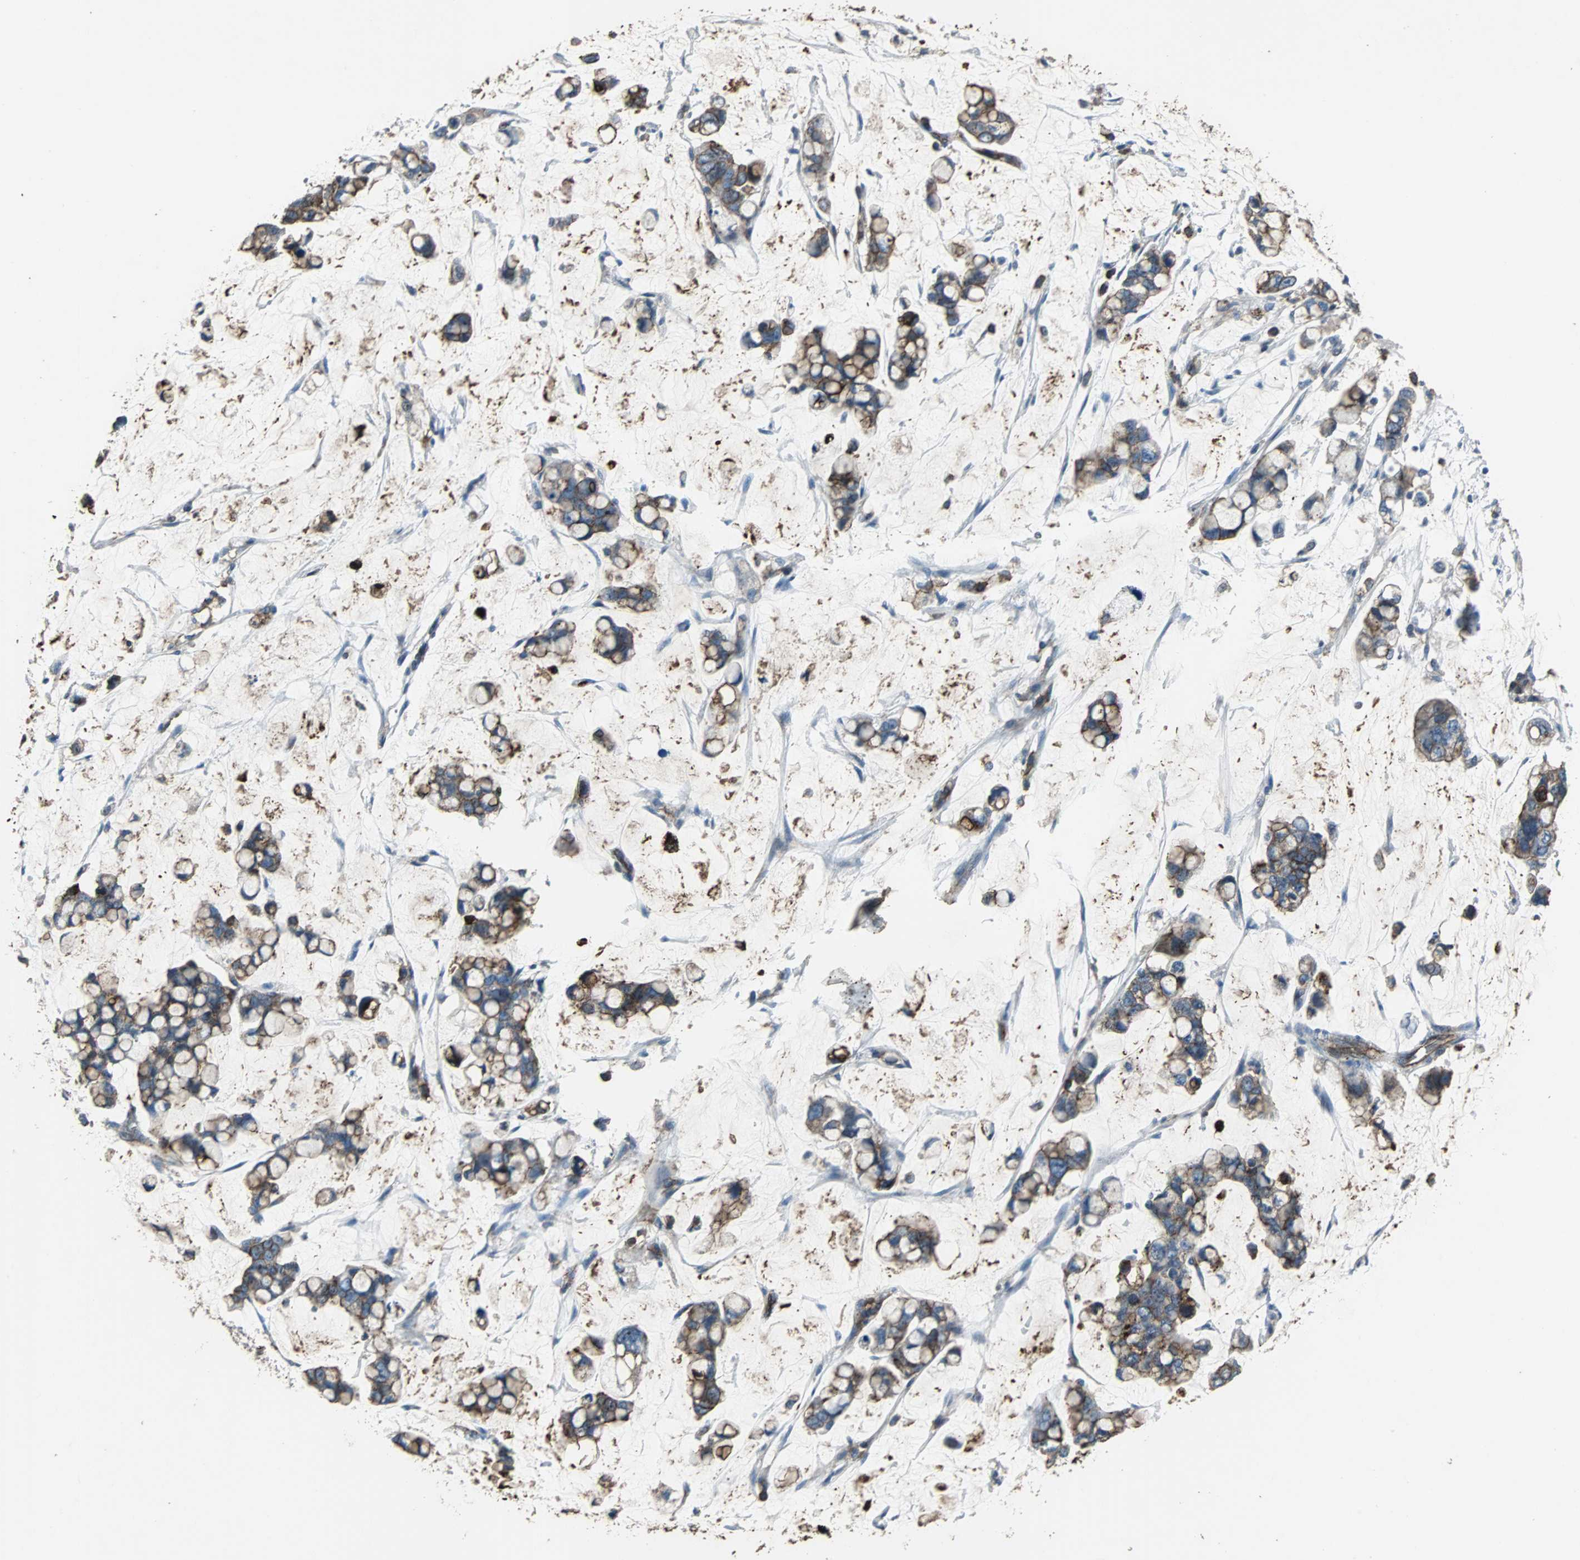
{"staining": {"intensity": "moderate", "quantity": ">75%", "location": "cytoplasmic/membranous"}, "tissue": "stomach cancer", "cell_type": "Tumor cells", "image_type": "cancer", "snomed": [{"axis": "morphology", "description": "Adenocarcinoma, NOS"}, {"axis": "topography", "description": "Stomach, lower"}], "caption": "Stomach cancer stained with DAB IHC reveals medium levels of moderate cytoplasmic/membranous staining in approximately >75% of tumor cells. The staining was performed using DAB, with brown indicating positive protein expression. Nuclei are stained blue with hematoxylin.", "gene": "F11R", "patient": {"sex": "male", "age": 84}}